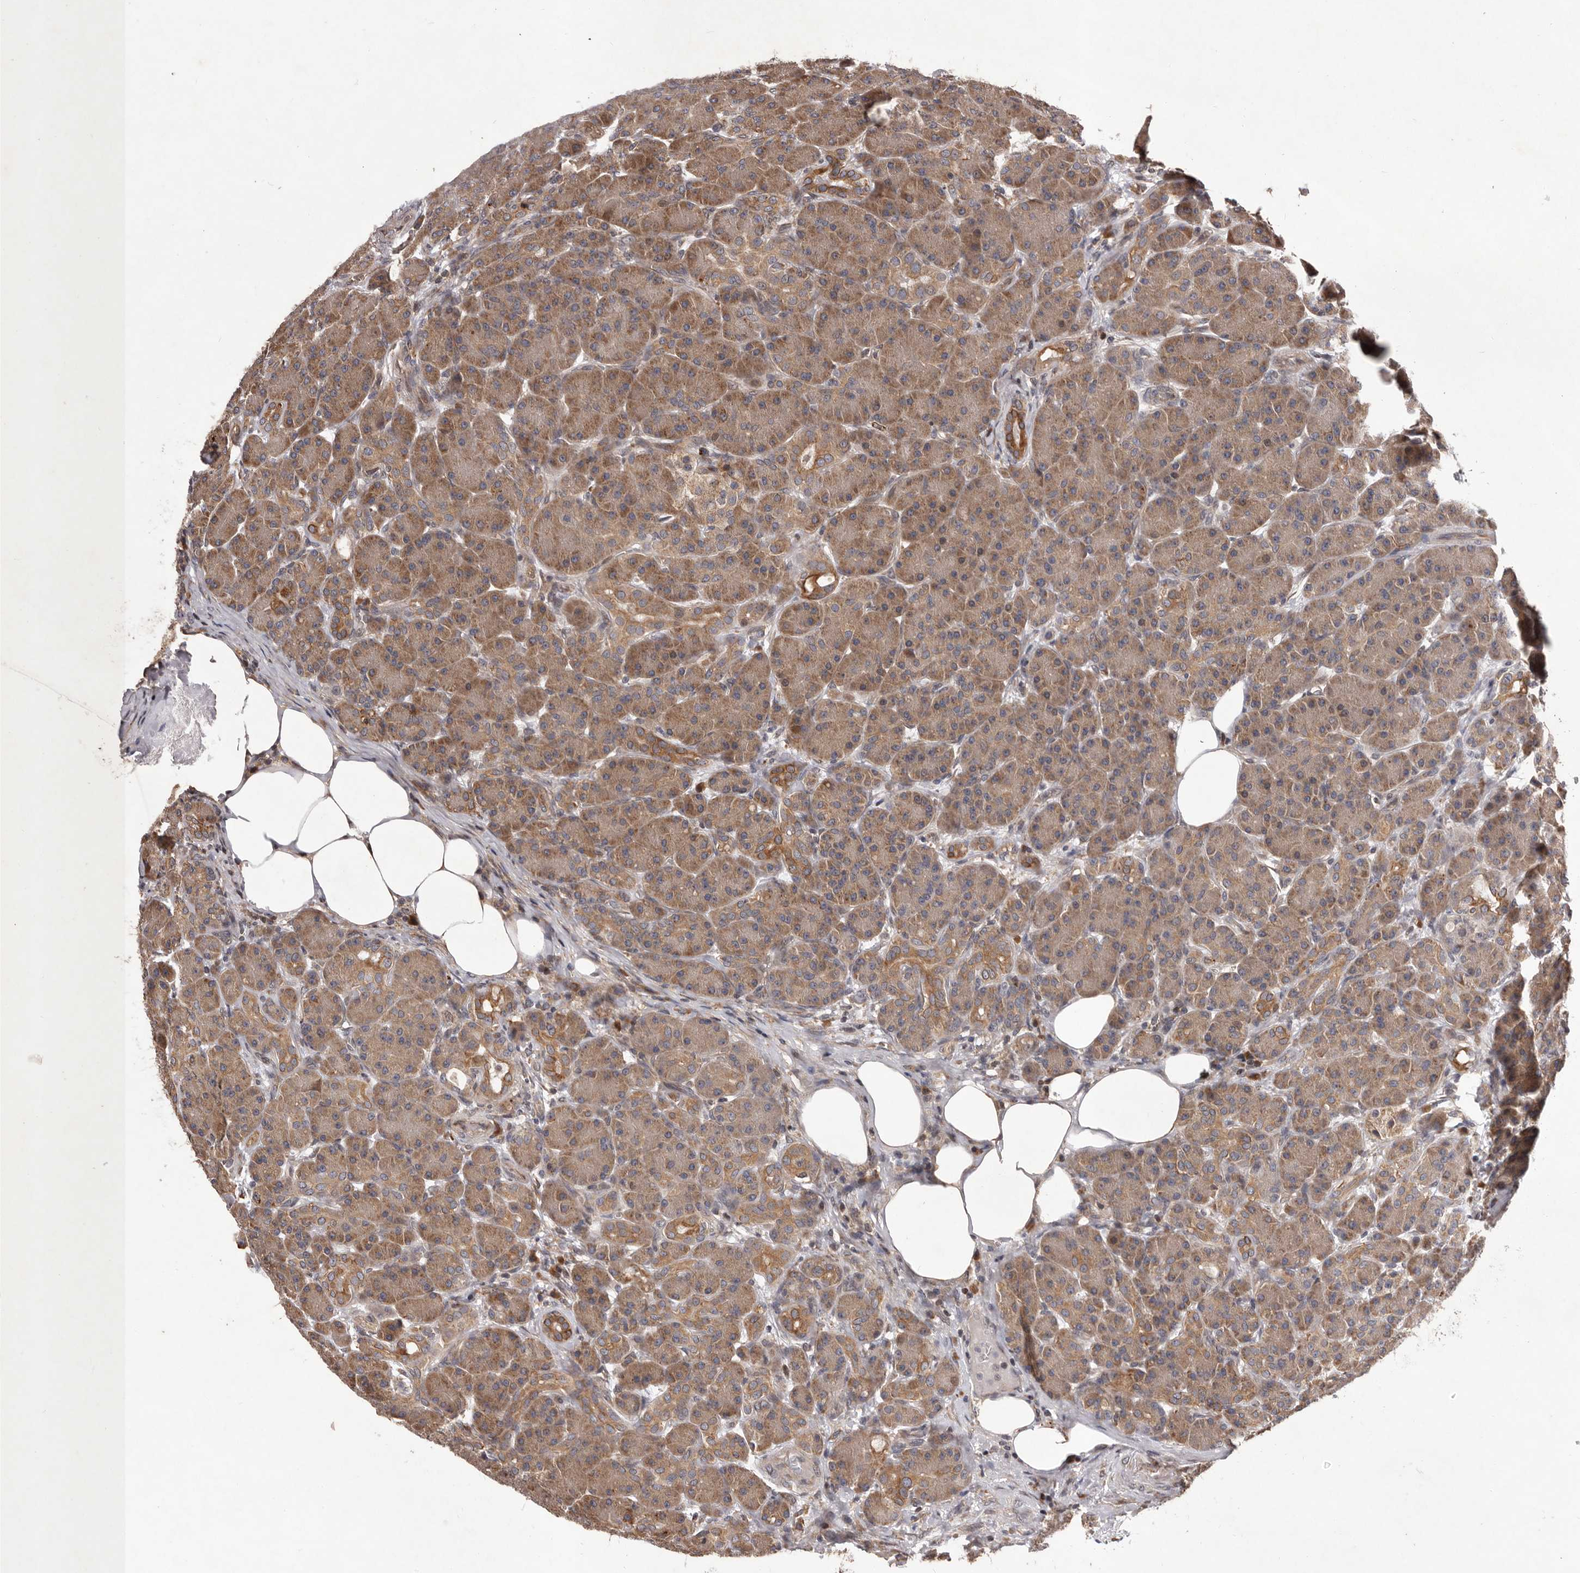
{"staining": {"intensity": "moderate", "quantity": ">75%", "location": "cytoplasmic/membranous"}, "tissue": "pancreas", "cell_type": "Exocrine glandular cells", "image_type": "normal", "snomed": [{"axis": "morphology", "description": "Normal tissue, NOS"}, {"axis": "topography", "description": "Pancreas"}], "caption": "Pancreas stained for a protein (brown) reveals moderate cytoplasmic/membranous positive staining in about >75% of exocrine glandular cells.", "gene": "GADD45B", "patient": {"sex": "male", "age": 63}}